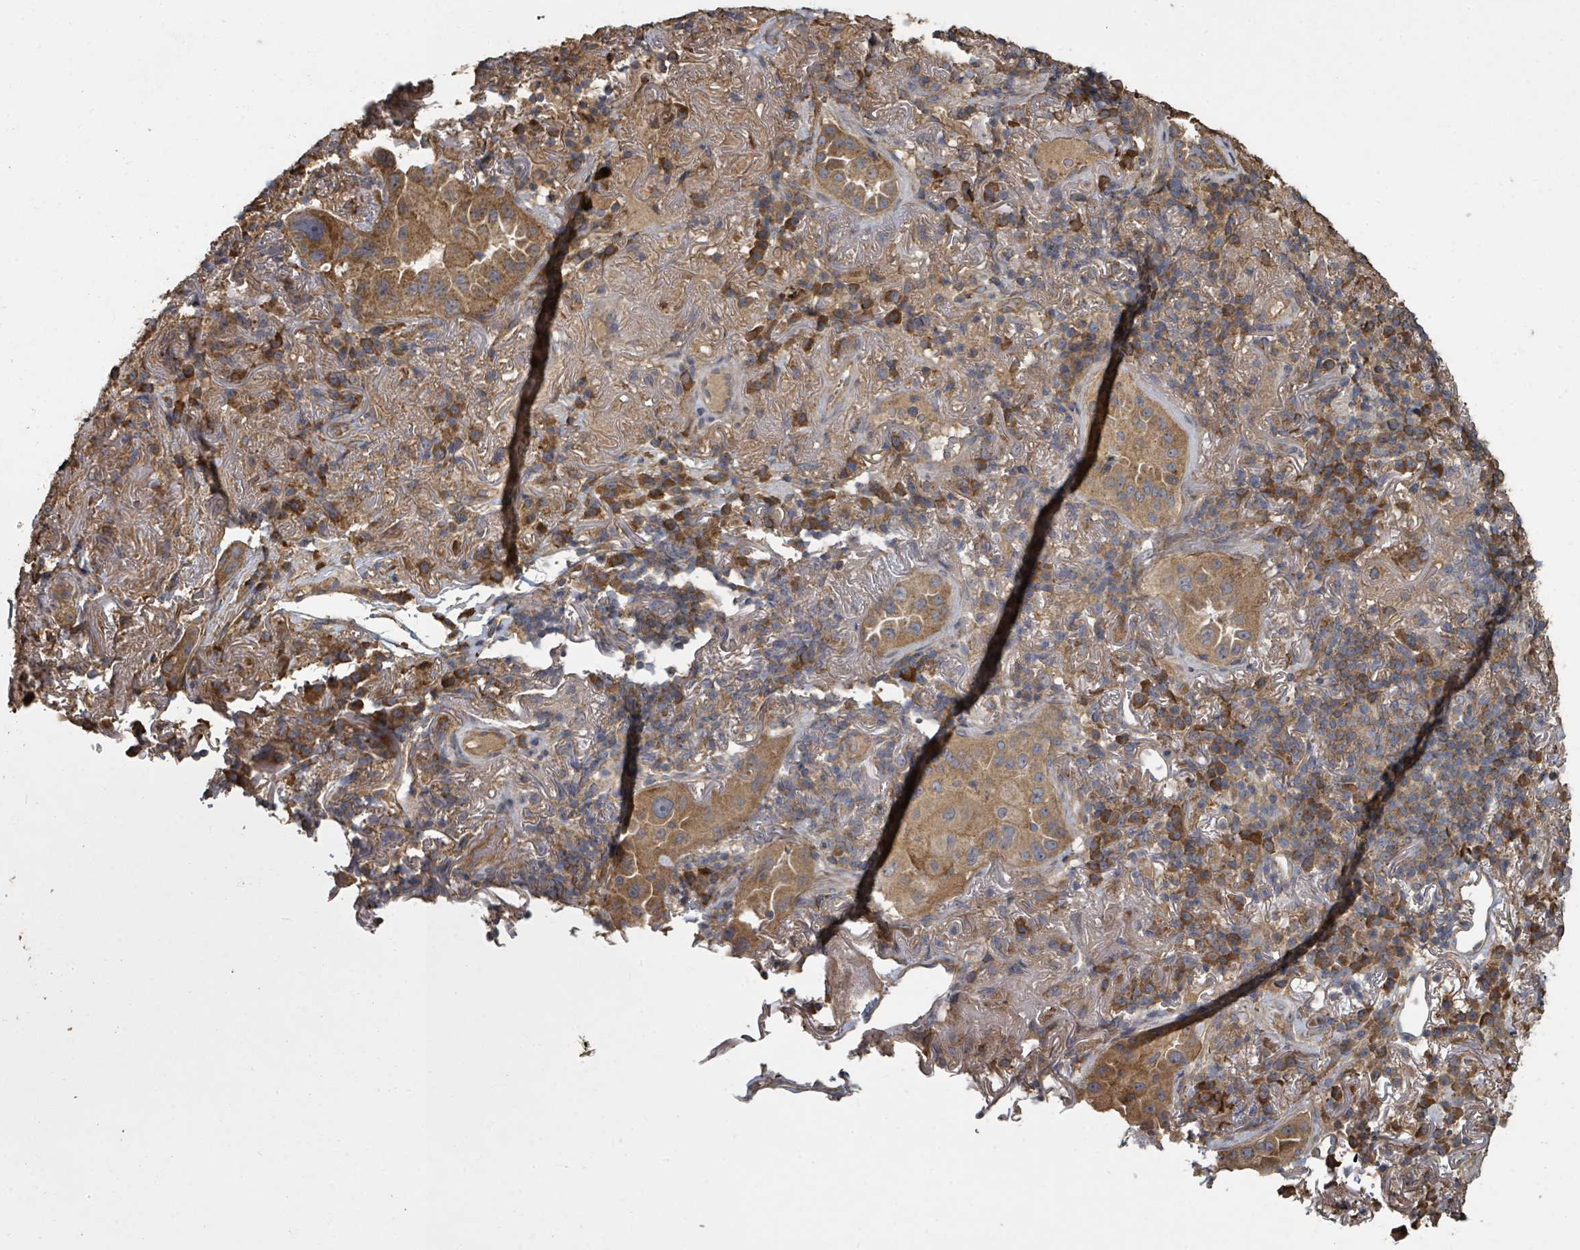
{"staining": {"intensity": "moderate", "quantity": ">75%", "location": "cytoplasmic/membranous"}, "tissue": "lung cancer", "cell_type": "Tumor cells", "image_type": "cancer", "snomed": [{"axis": "morphology", "description": "Adenocarcinoma, NOS"}, {"axis": "topography", "description": "Lung"}], "caption": "Adenocarcinoma (lung) was stained to show a protein in brown. There is medium levels of moderate cytoplasmic/membranous positivity in approximately >75% of tumor cells. (DAB = brown stain, brightfield microscopy at high magnification).", "gene": "WDFY1", "patient": {"sex": "female", "age": 69}}